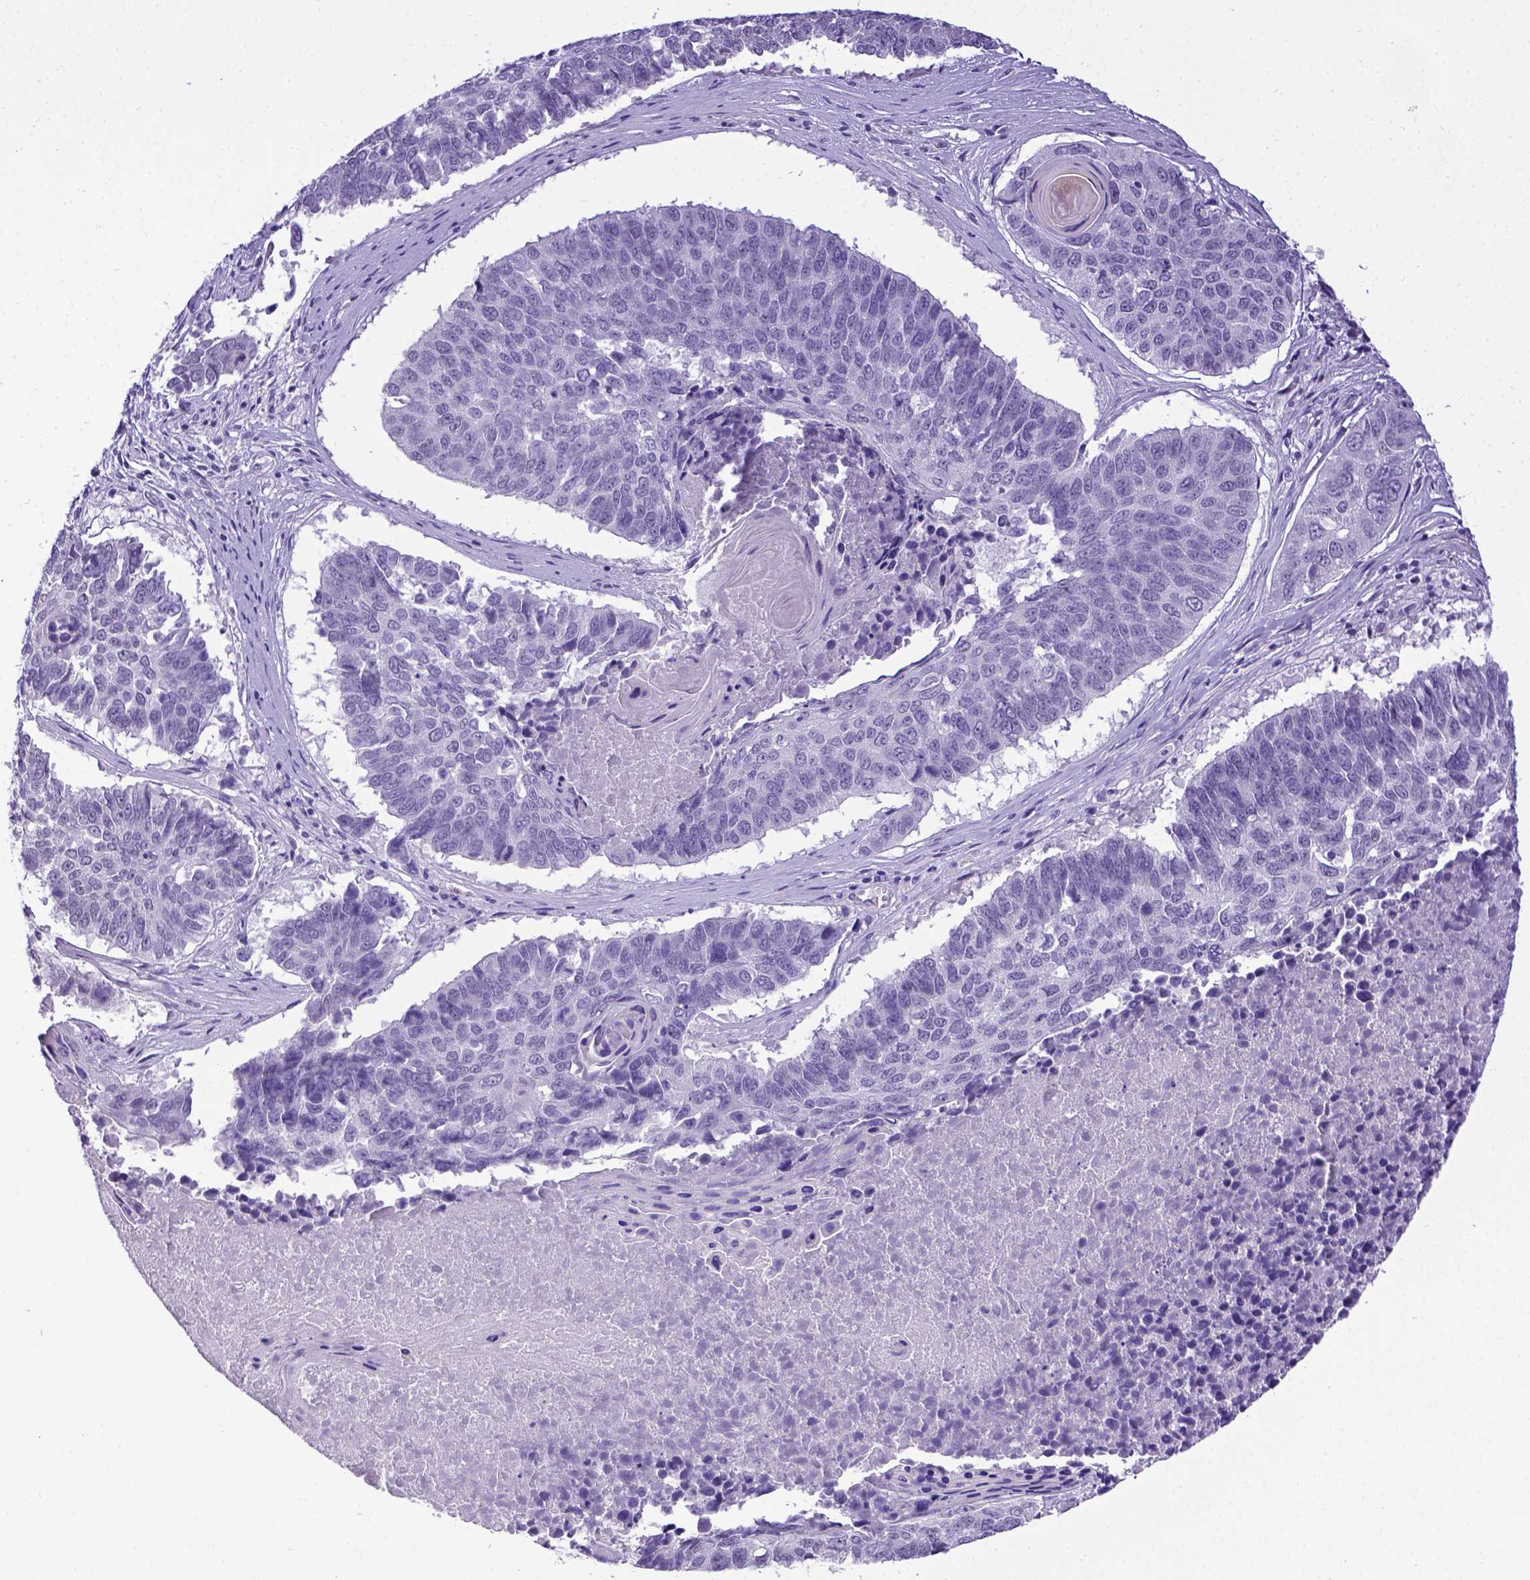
{"staining": {"intensity": "negative", "quantity": "none", "location": "none"}, "tissue": "lung cancer", "cell_type": "Tumor cells", "image_type": "cancer", "snomed": [{"axis": "morphology", "description": "Squamous cell carcinoma, NOS"}, {"axis": "topography", "description": "Lung"}], "caption": "DAB immunohistochemical staining of squamous cell carcinoma (lung) exhibits no significant positivity in tumor cells. (DAB IHC, high magnification).", "gene": "ESR1", "patient": {"sex": "male", "age": 73}}